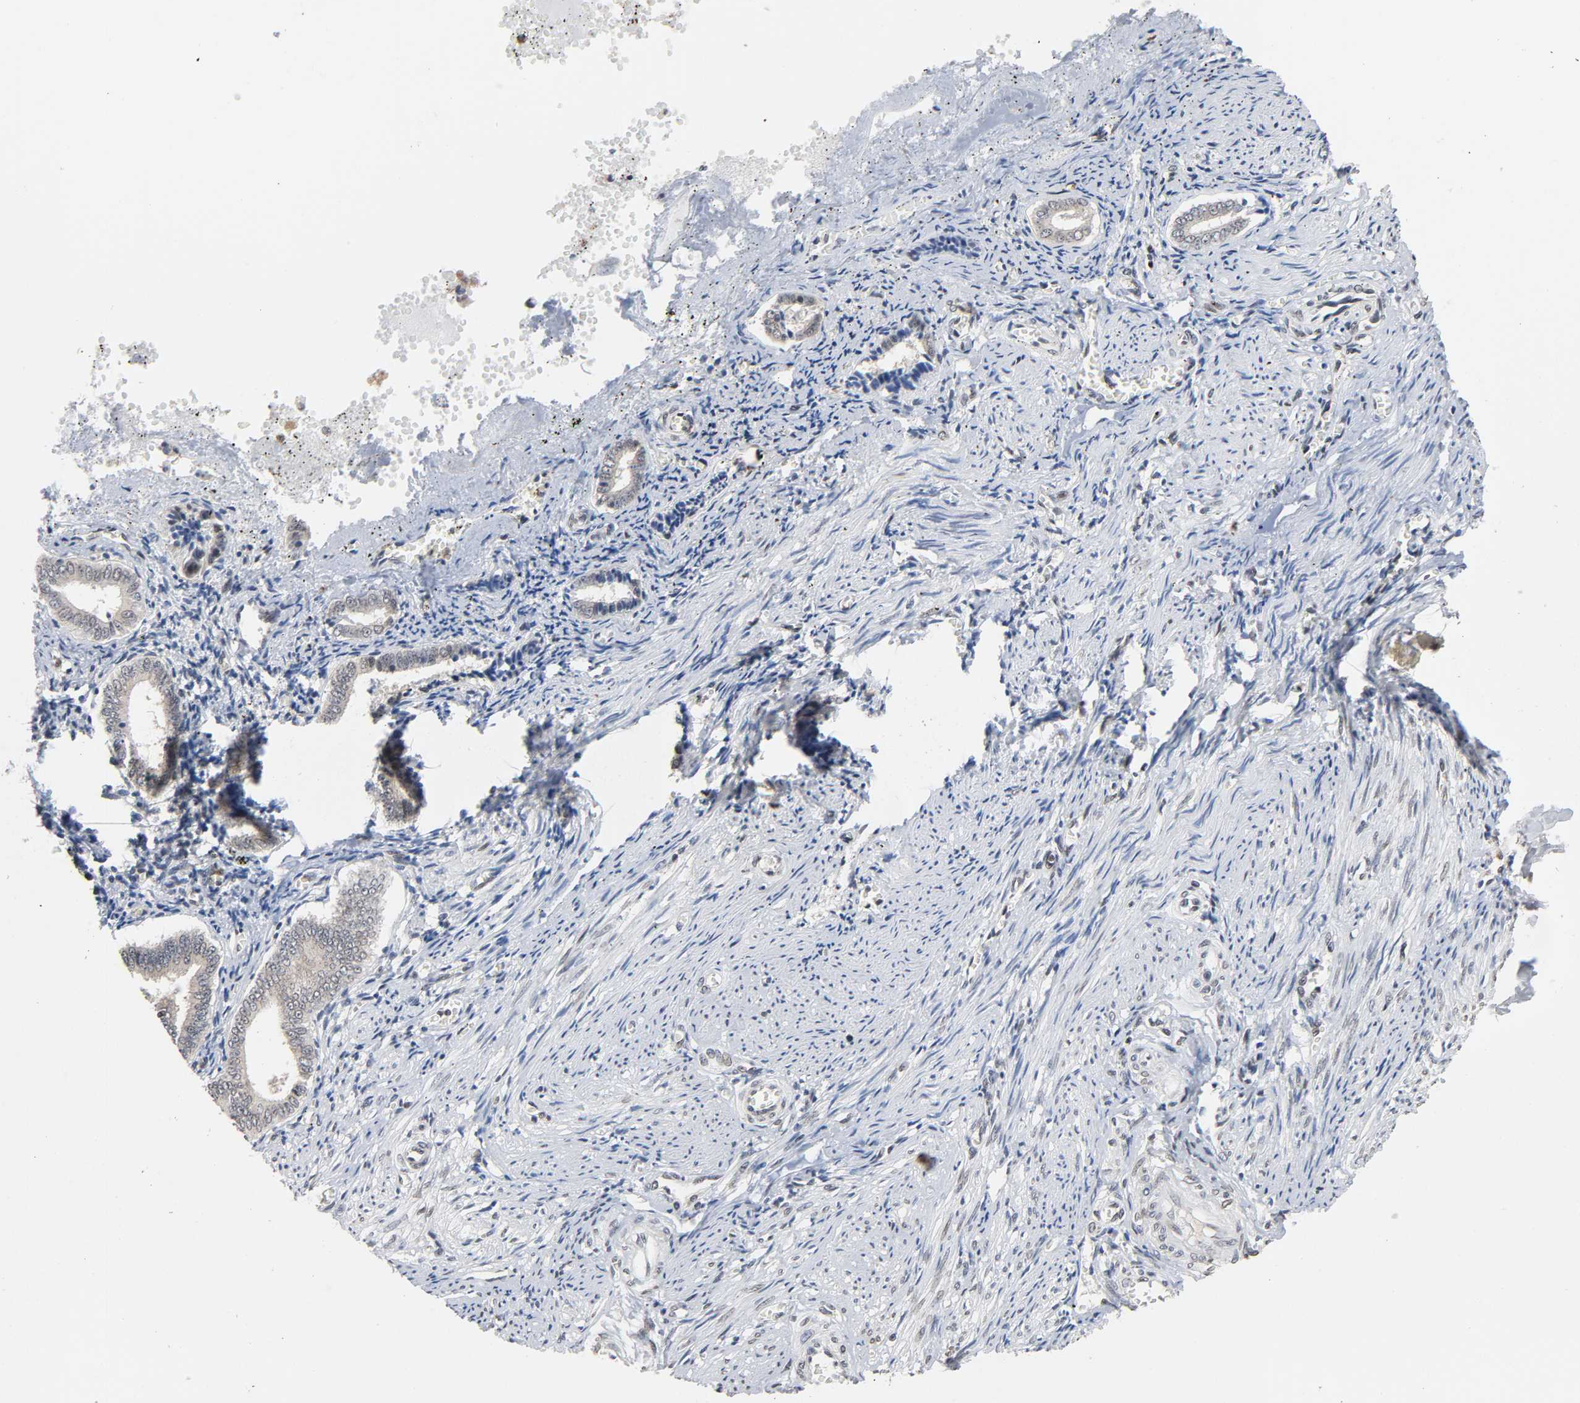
{"staining": {"intensity": "moderate", "quantity": ">75%", "location": "nuclear"}, "tissue": "endometrium", "cell_type": "Cells in endometrial stroma", "image_type": "normal", "snomed": [{"axis": "morphology", "description": "Normal tissue, NOS"}, {"axis": "topography", "description": "Endometrium"}], "caption": "Protein staining exhibits moderate nuclear positivity in approximately >75% of cells in endometrial stroma in benign endometrium.", "gene": "SUMO1", "patient": {"sex": "female", "age": 42}}